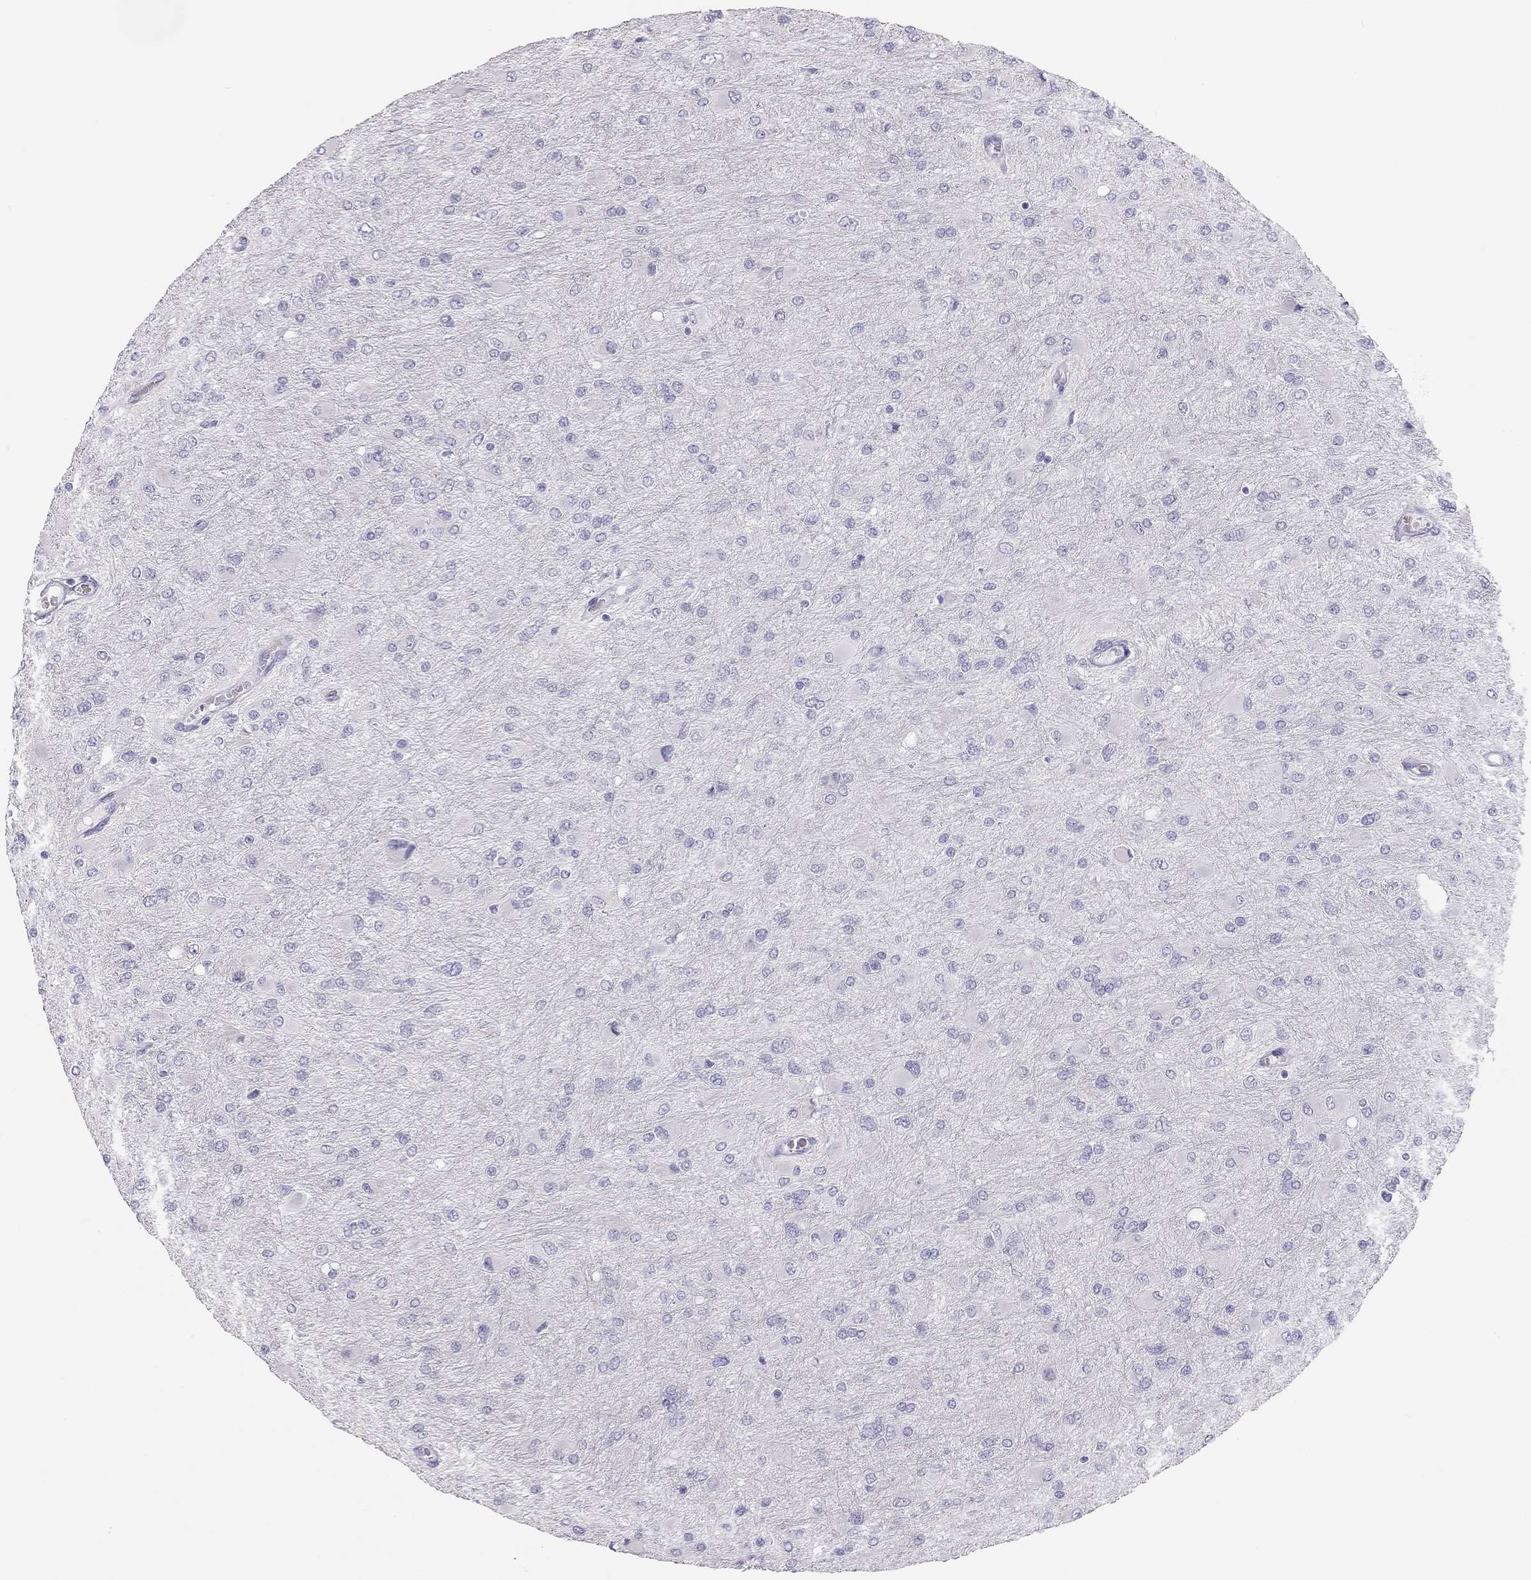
{"staining": {"intensity": "negative", "quantity": "none", "location": "none"}, "tissue": "glioma", "cell_type": "Tumor cells", "image_type": "cancer", "snomed": [{"axis": "morphology", "description": "Glioma, malignant, High grade"}, {"axis": "topography", "description": "Cerebral cortex"}], "caption": "Tumor cells are negative for protein expression in human glioma.", "gene": "SPATA12", "patient": {"sex": "female", "age": 36}}